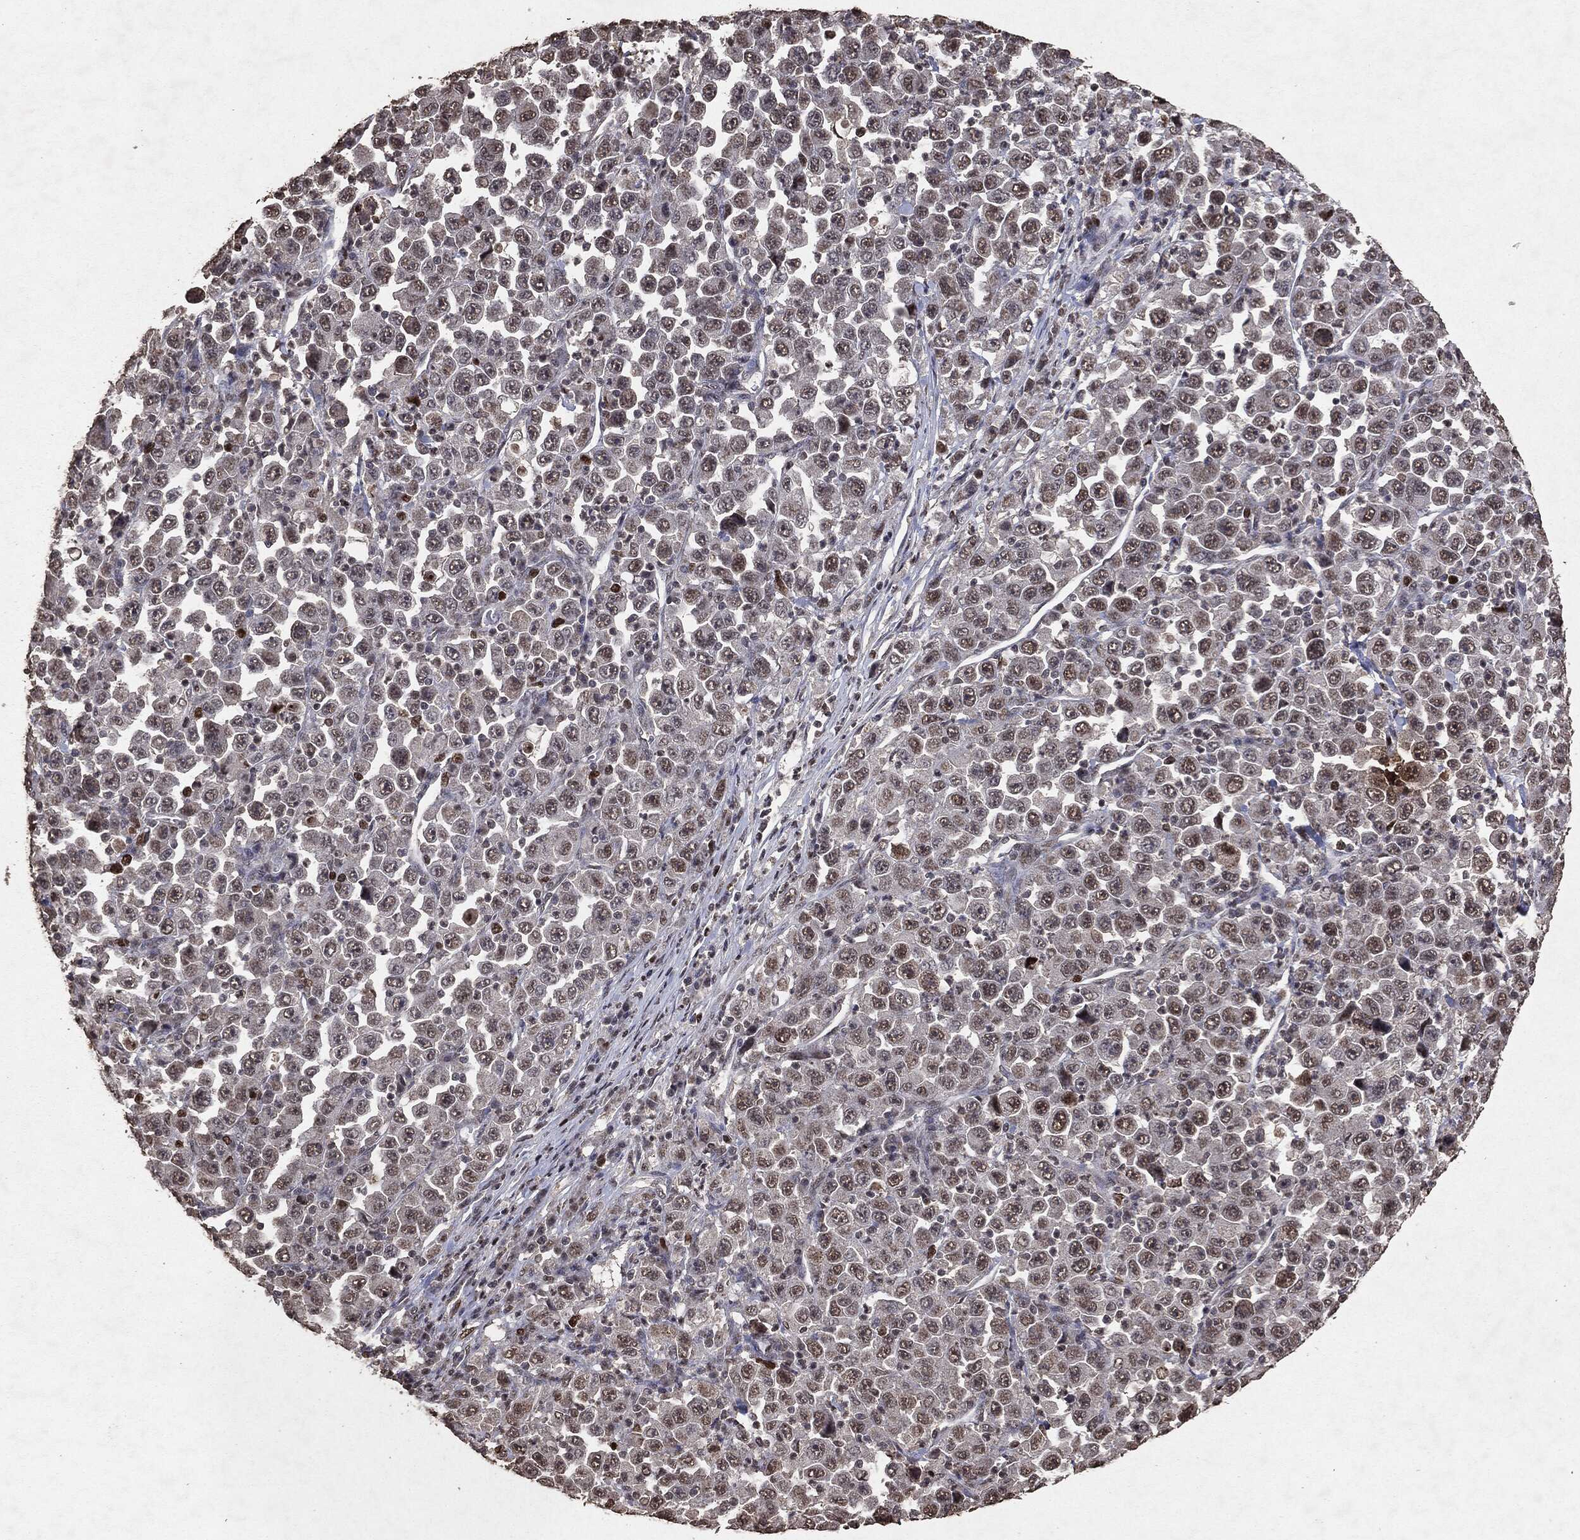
{"staining": {"intensity": "moderate", "quantity": "<25%", "location": "nuclear"}, "tissue": "stomach cancer", "cell_type": "Tumor cells", "image_type": "cancer", "snomed": [{"axis": "morphology", "description": "Normal tissue, NOS"}, {"axis": "morphology", "description": "Adenocarcinoma, NOS"}, {"axis": "topography", "description": "Stomach, upper"}, {"axis": "topography", "description": "Stomach"}], "caption": "Stomach adenocarcinoma tissue reveals moderate nuclear positivity in about <25% of tumor cells, visualized by immunohistochemistry.", "gene": "RAD18", "patient": {"sex": "male", "age": 59}}